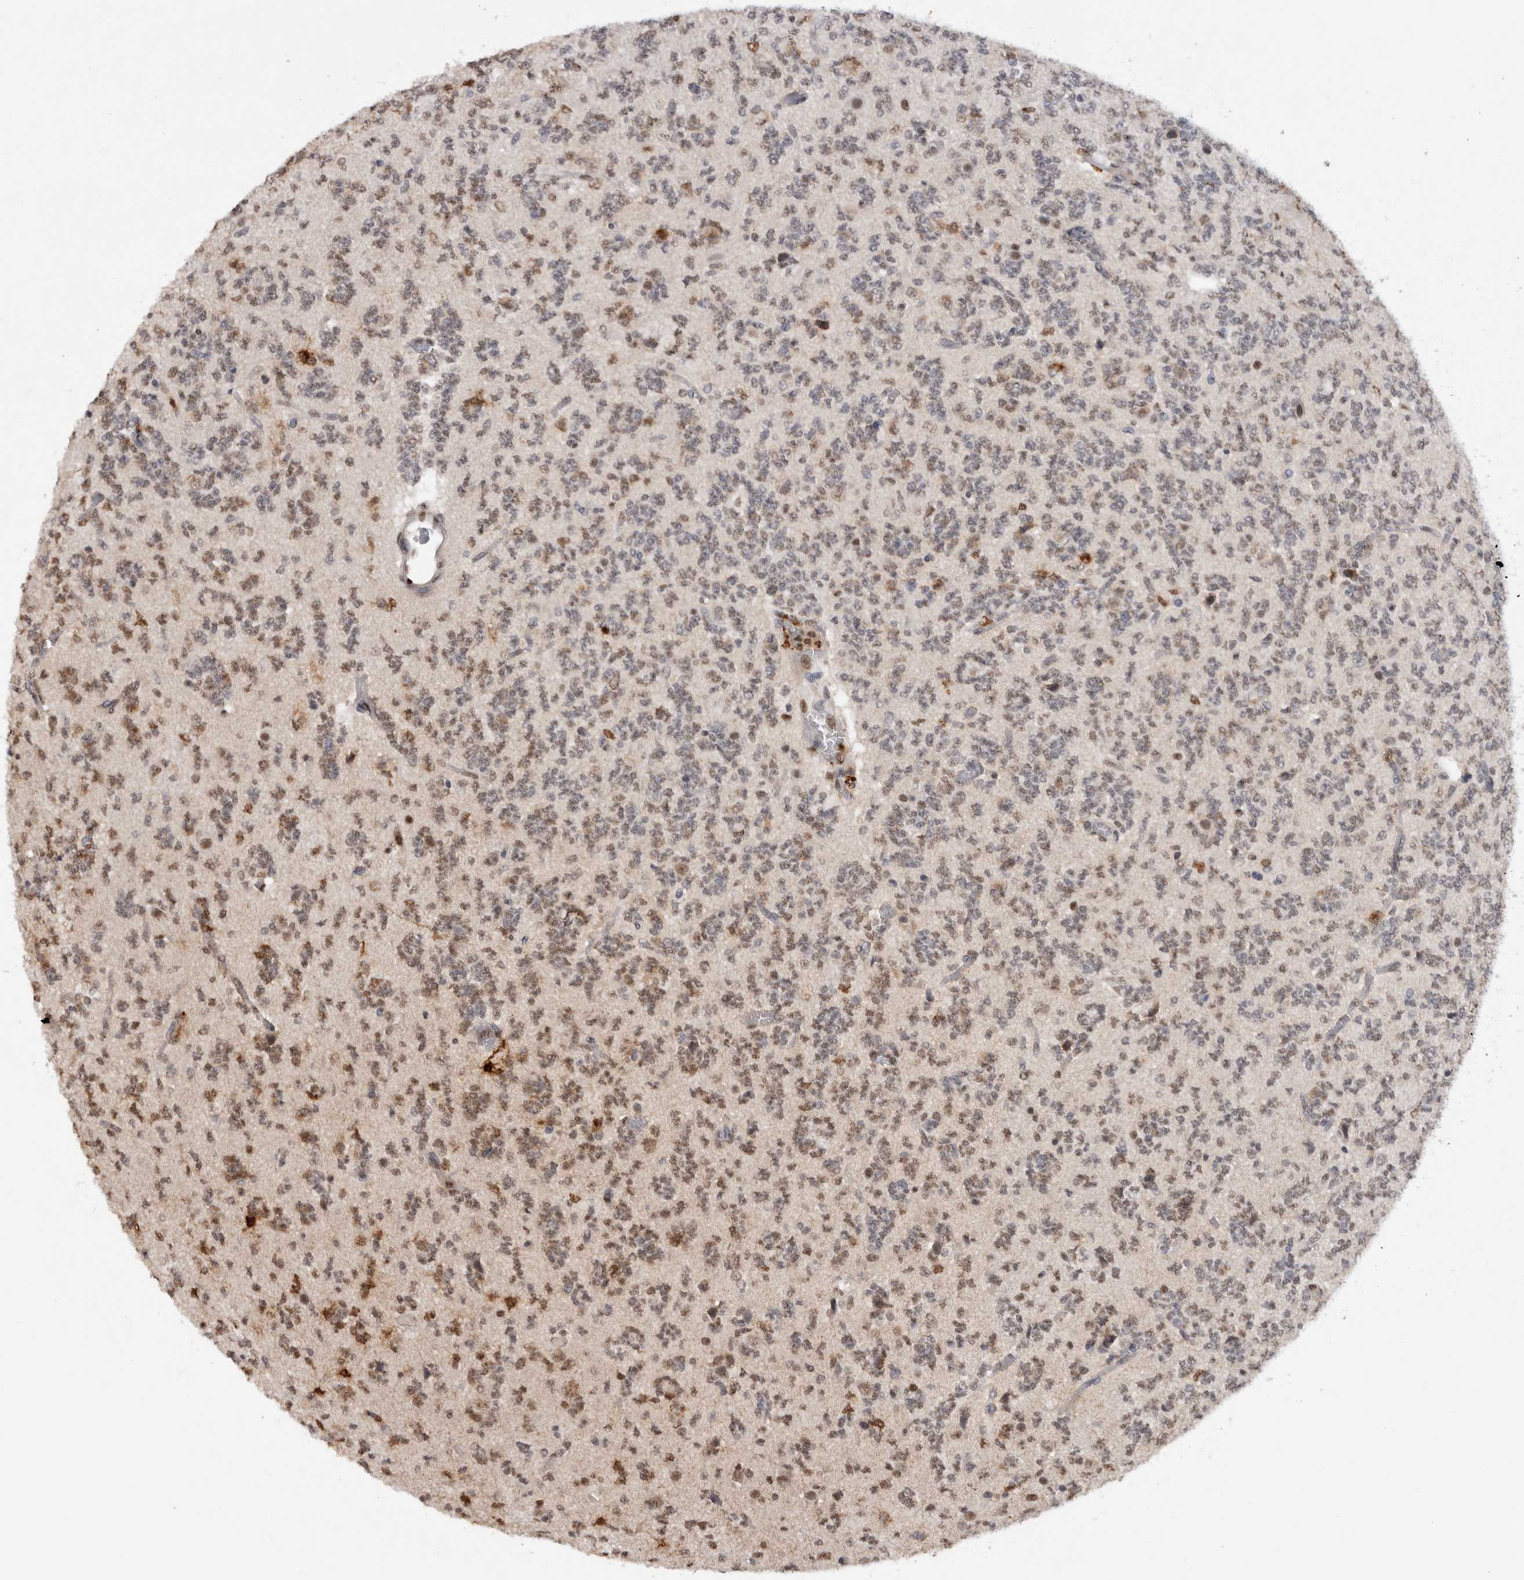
{"staining": {"intensity": "weak", "quantity": "25%-75%", "location": "nuclear"}, "tissue": "glioma", "cell_type": "Tumor cells", "image_type": "cancer", "snomed": [{"axis": "morphology", "description": "Glioma, malignant, Low grade"}, {"axis": "topography", "description": "Brain"}], "caption": "Glioma stained with DAB immunohistochemistry (IHC) reveals low levels of weak nuclear positivity in about 25%-75% of tumor cells. (Brightfield microscopy of DAB IHC at high magnification).", "gene": "RPS6KA2", "patient": {"sex": "male", "age": 38}}